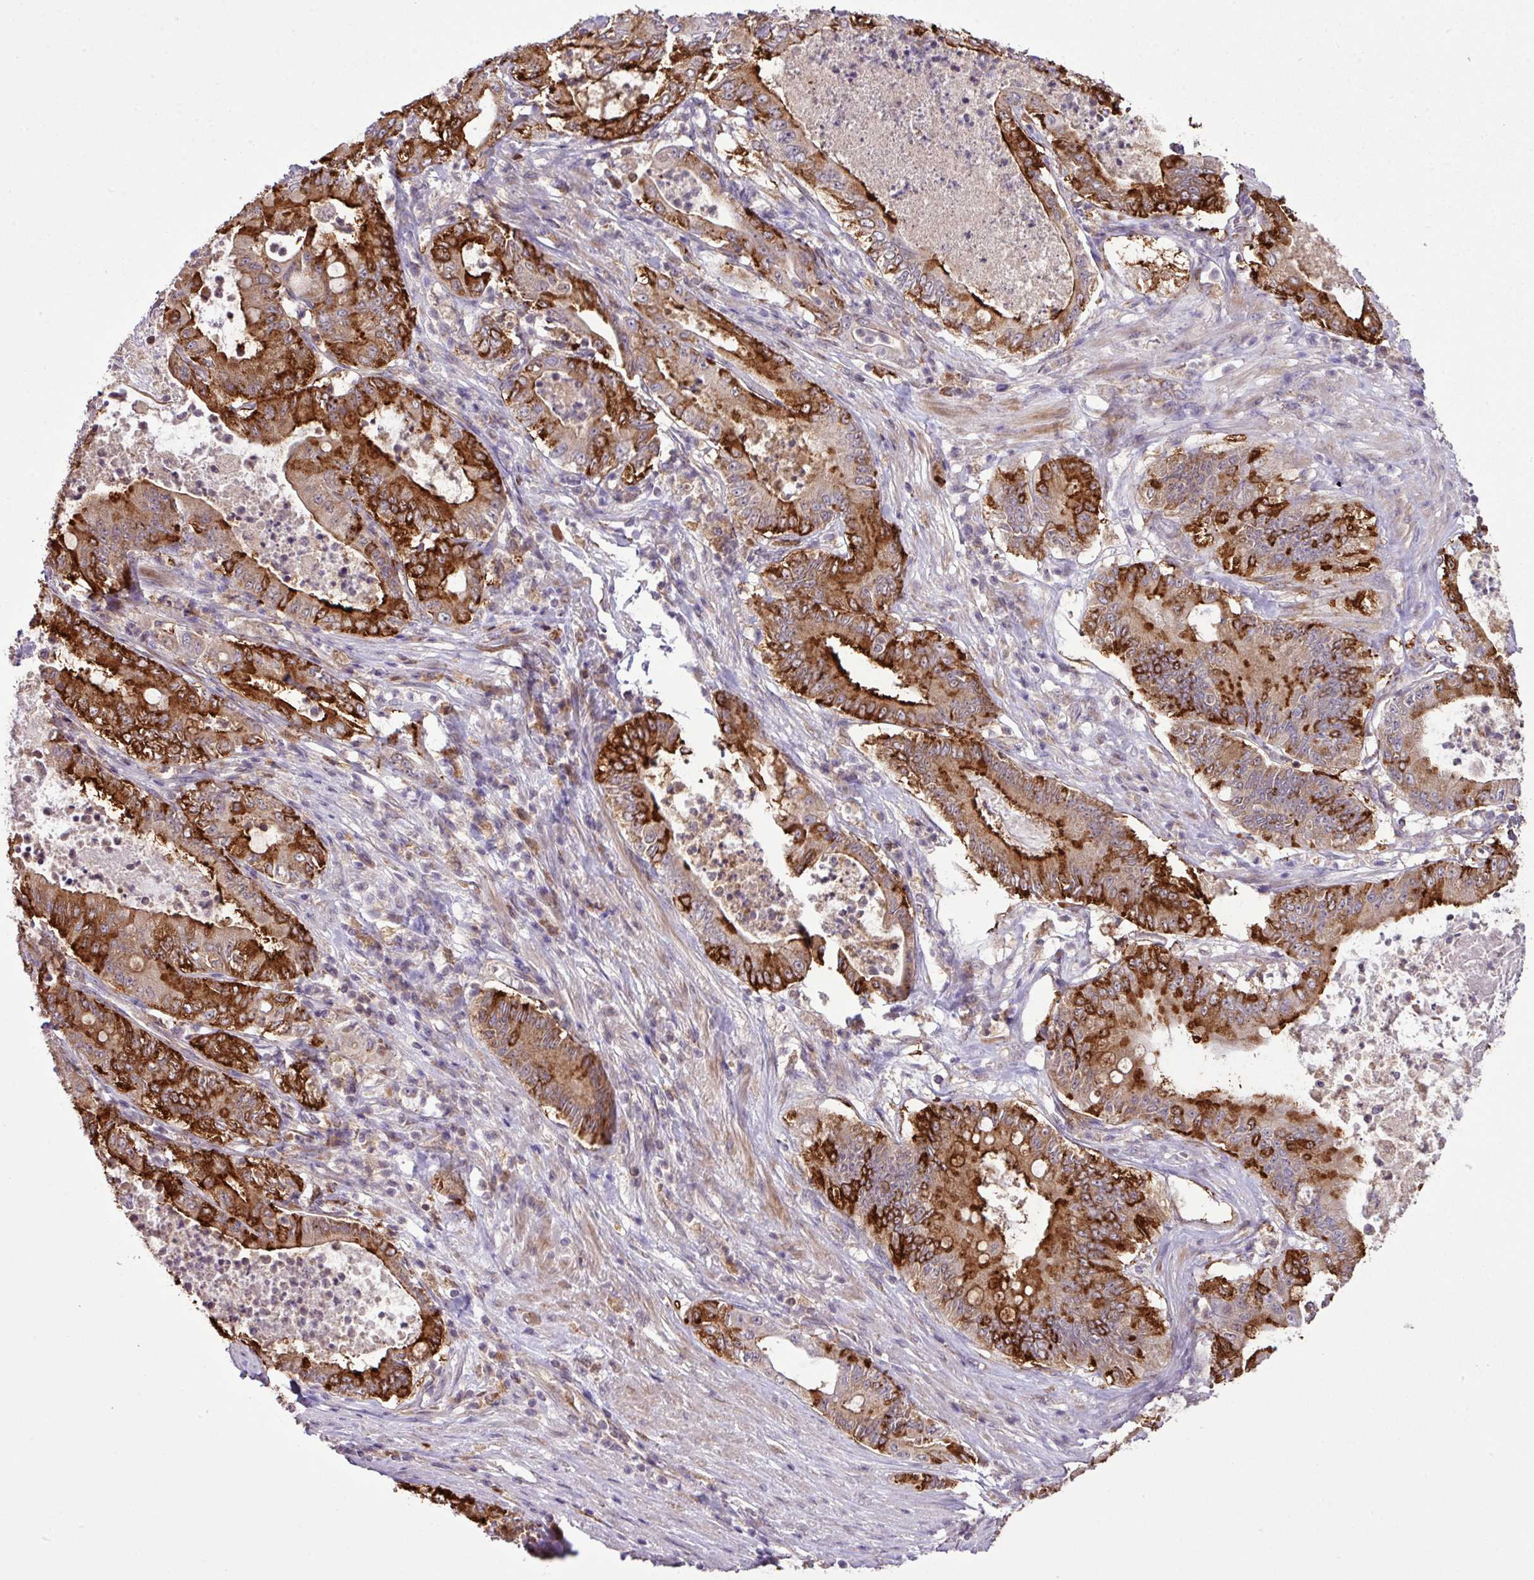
{"staining": {"intensity": "strong", "quantity": ">75%", "location": "cytoplasmic/membranous"}, "tissue": "pancreatic cancer", "cell_type": "Tumor cells", "image_type": "cancer", "snomed": [{"axis": "morphology", "description": "Adenocarcinoma, NOS"}, {"axis": "topography", "description": "Pancreas"}], "caption": "Tumor cells display high levels of strong cytoplasmic/membranous expression in about >75% of cells in human pancreatic cancer.", "gene": "SMCO4", "patient": {"sex": "male", "age": 71}}